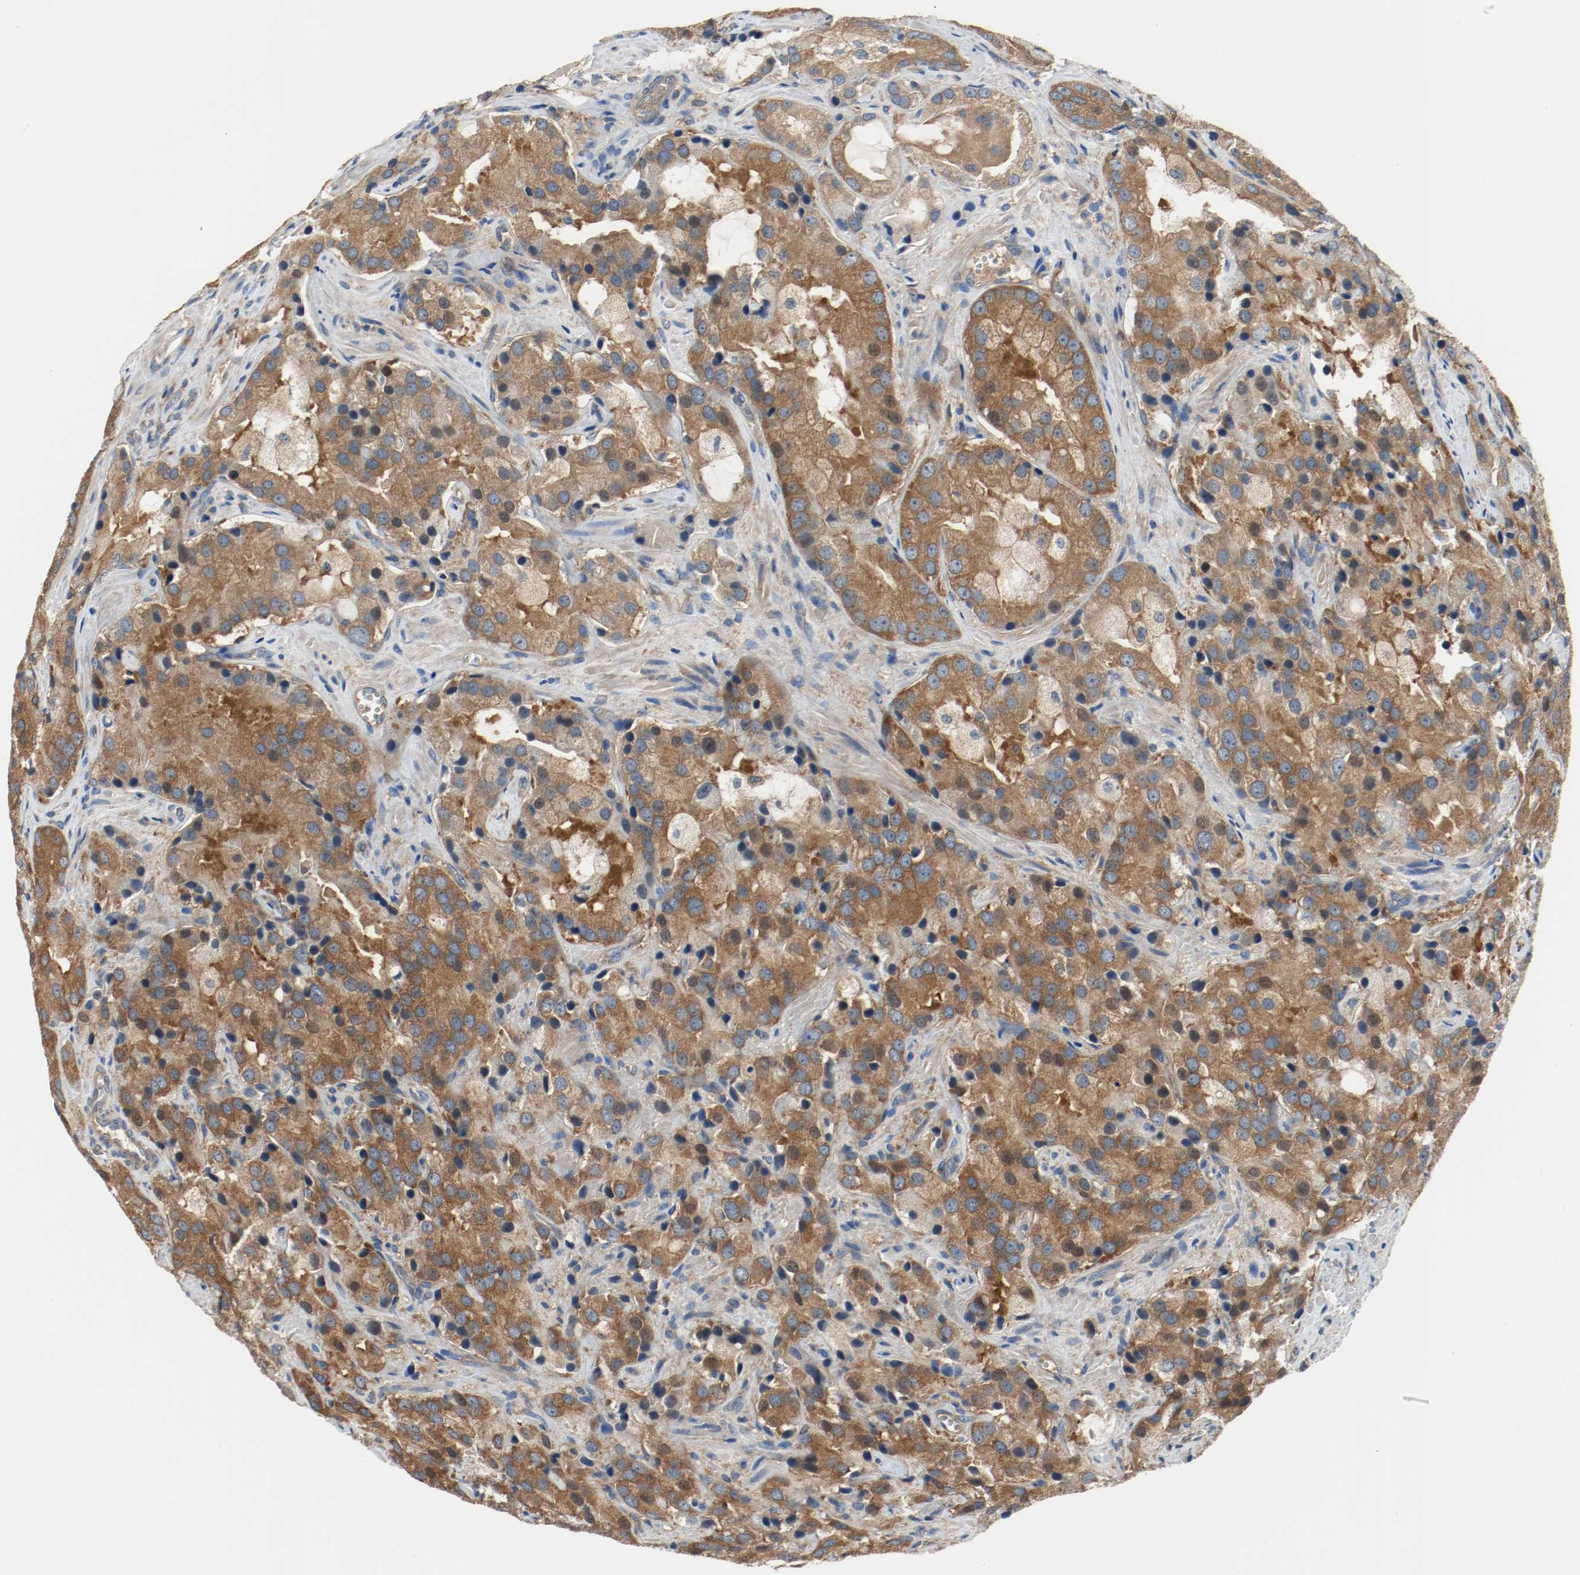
{"staining": {"intensity": "strong", "quantity": ">75%", "location": "cytoplasmic/membranous"}, "tissue": "prostate cancer", "cell_type": "Tumor cells", "image_type": "cancer", "snomed": [{"axis": "morphology", "description": "Adenocarcinoma, High grade"}, {"axis": "topography", "description": "Prostate"}], "caption": "Protein staining of high-grade adenocarcinoma (prostate) tissue demonstrates strong cytoplasmic/membranous expression in about >75% of tumor cells.", "gene": "HGS", "patient": {"sex": "male", "age": 70}}